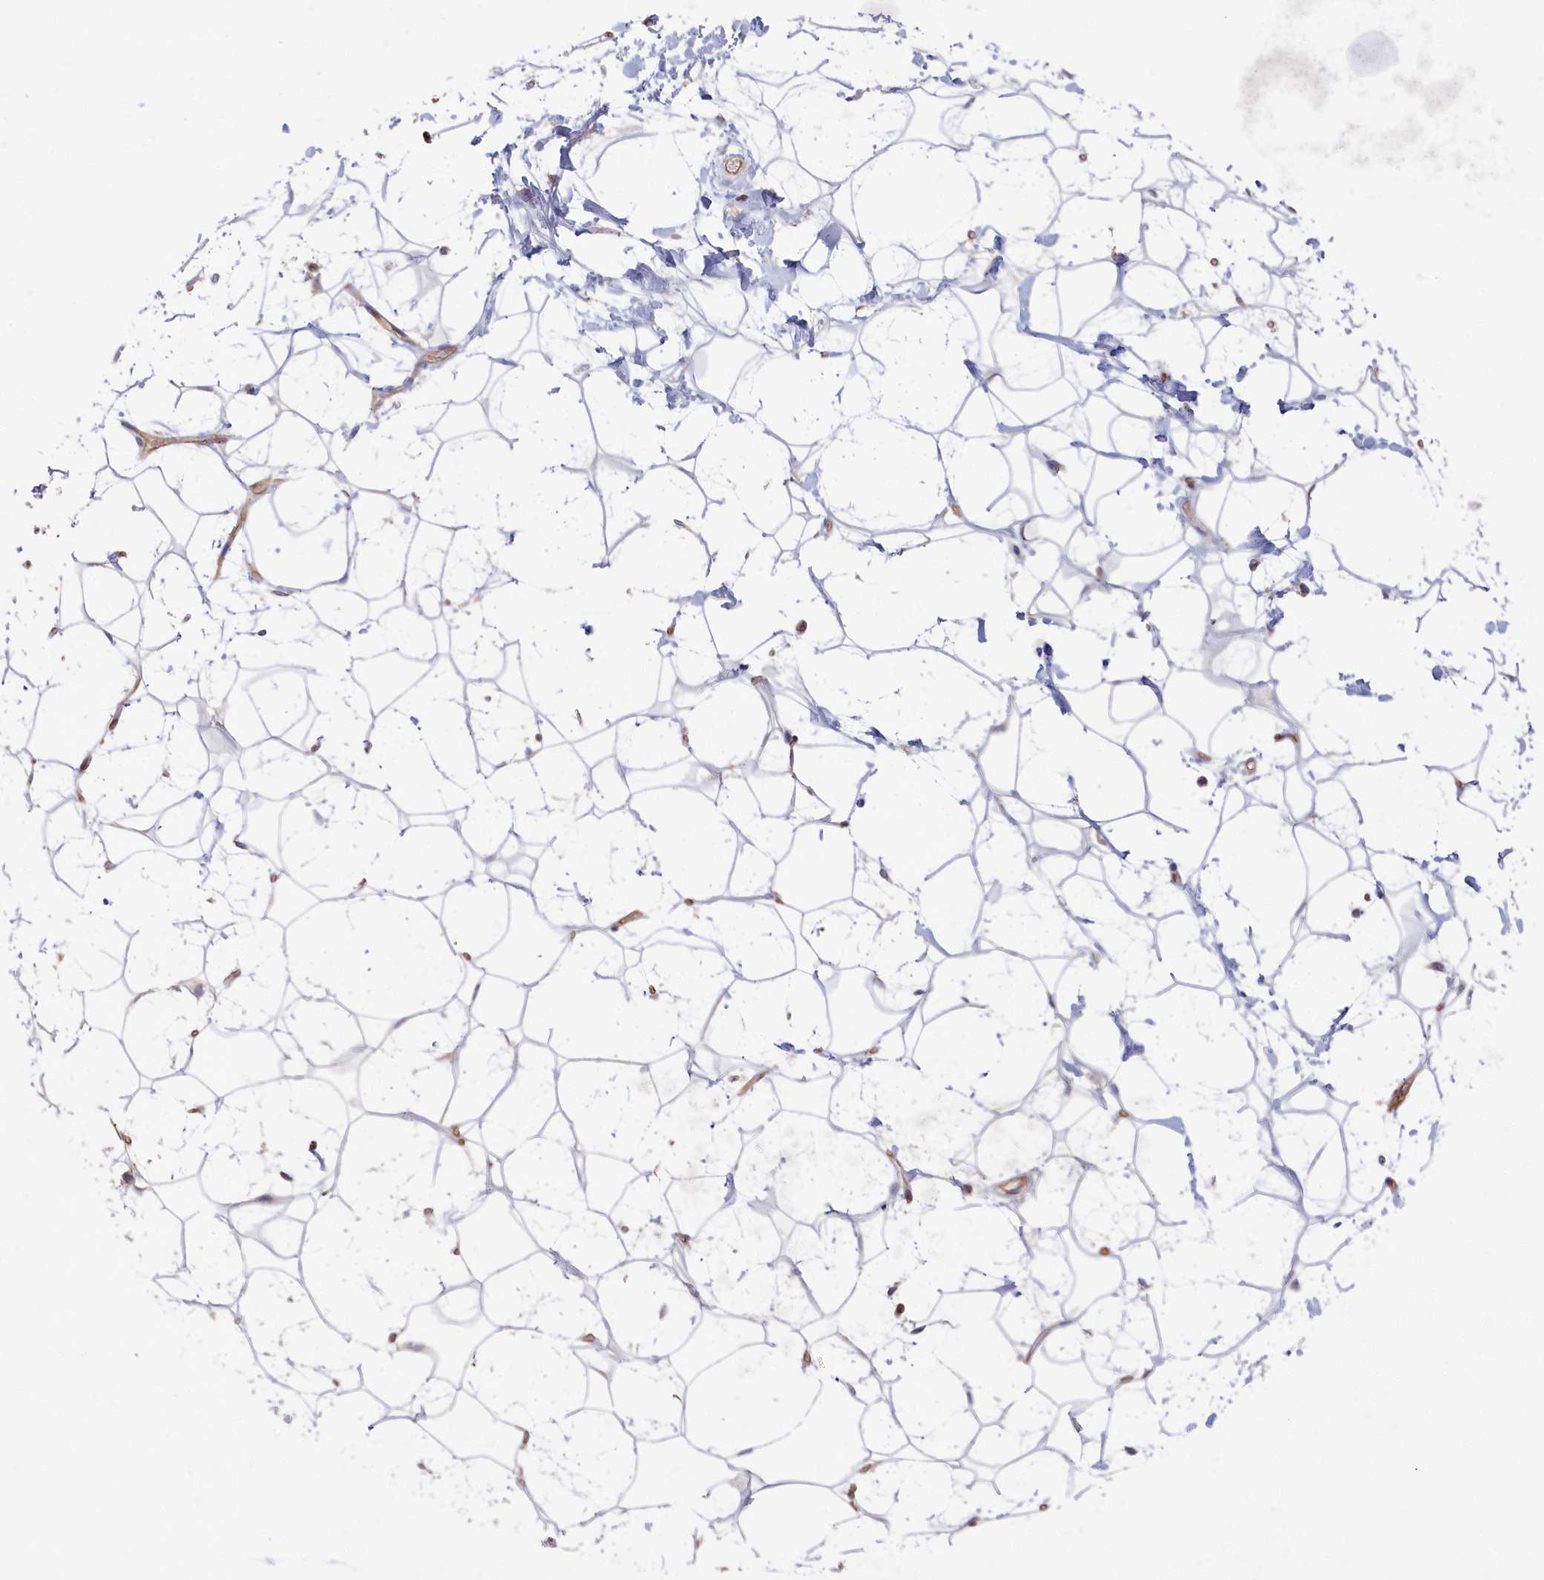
{"staining": {"intensity": "negative", "quantity": "none", "location": "none"}, "tissue": "adipose tissue", "cell_type": "Adipocytes", "image_type": "normal", "snomed": [{"axis": "morphology", "description": "Normal tissue, NOS"}, {"axis": "topography", "description": "Breast"}], "caption": "Immunohistochemistry of normal adipose tissue displays no staining in adipocytes. Nuclei are stained in blue.", "gene": "INTS4", "patient": {"sex": "female", "age": 26}}